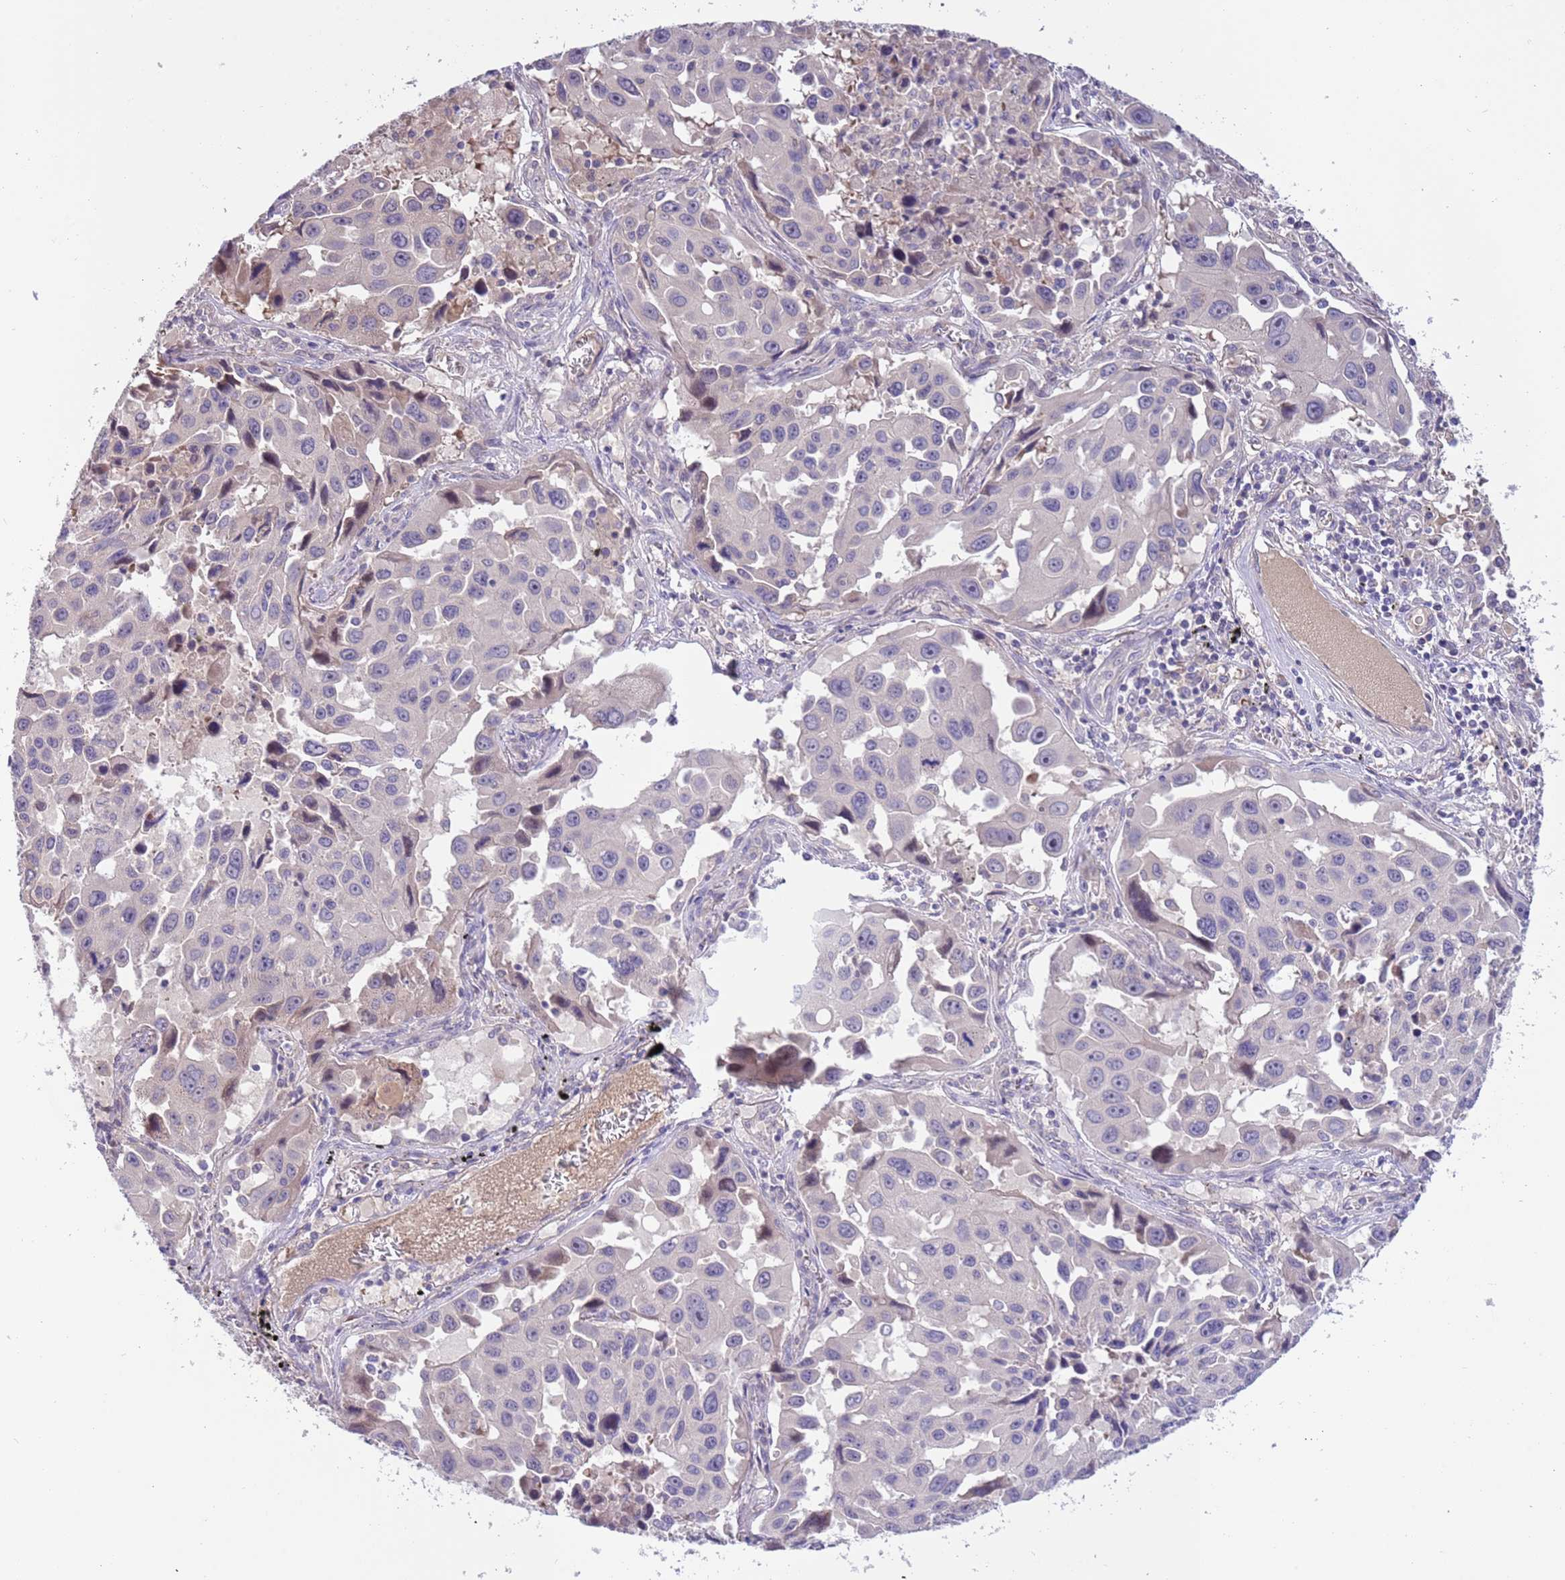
{"staining": {"intensity": "negative", "quantity": "none", "location": "none"}, "tissue": "lung cancer", "cell_type": "Tumor cells", "image_type": "cancer", "snomed": [{"axis": "morphology", "description": "Adenocarcinoma, NOS"}, {"axis": "topography", "description": "Lung"}], "caption": "A micrograph of human lung adenocarcinoma is negative for staining in tumor cells.", "gene": "CABYR", "patient": {"sex": "male", "age": 66}}